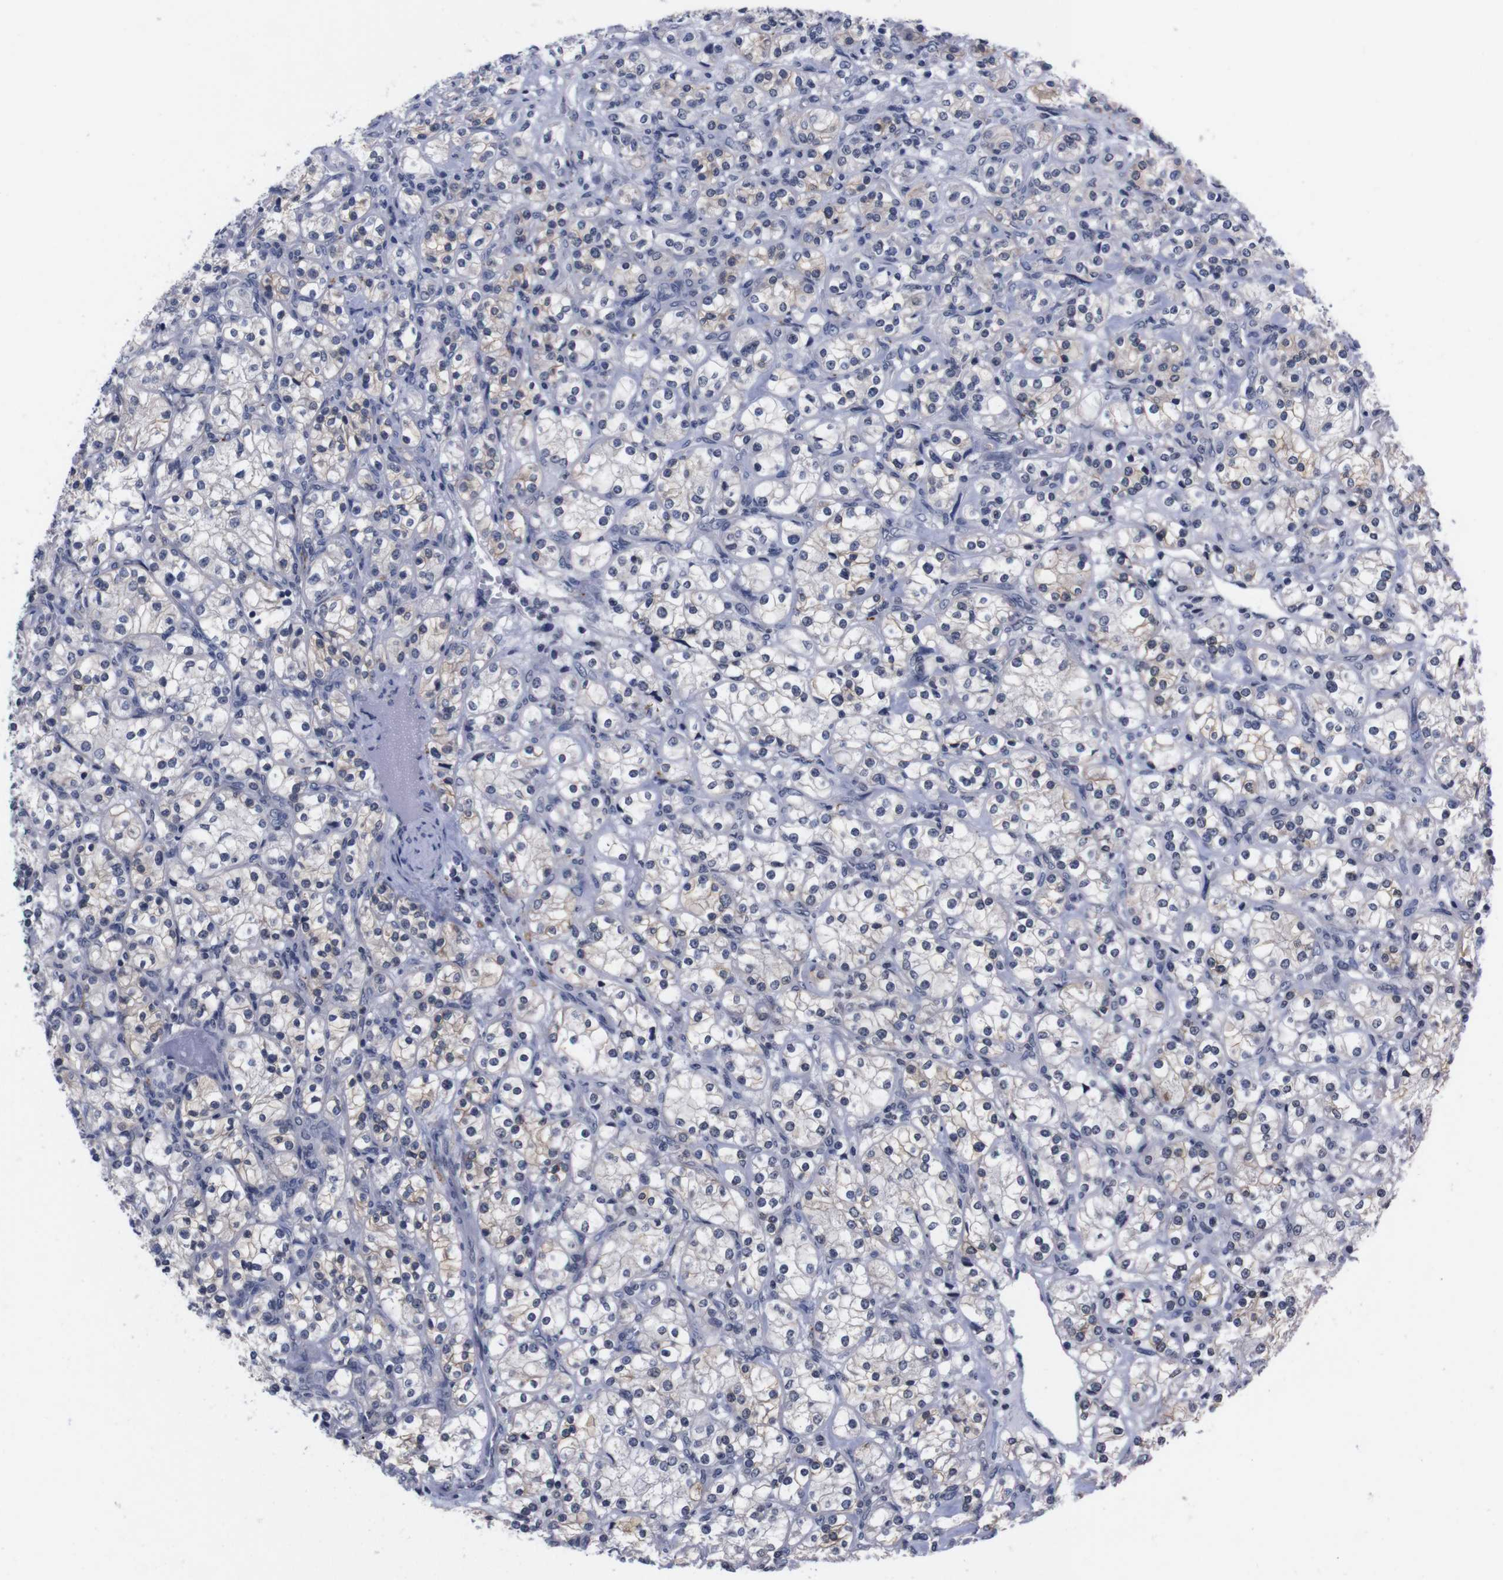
{"staining": {"intensity": "weak", "quantity": "<25%", "location": "cytoplasmic/membranous"}, "tissue": "renal cancer", "cell_type": "Tumor cells", "image_type": "cancer", "snomed": [{"axis": "morphology", "description": "Adenocarcinoma, NOS"}, {"axis": "topography", "description": "Kidney"}], "caption": "An immunohistochemistry micrograph of renal cancer is shown. There is no staining in tumor cells of renal cancer. Brightfield microscopy of IHC stained with DAB (brown) and hematoxylin (blue), captured at high magnification.", "gene": "TNFRSF21", "patient": {"sex": "male", "age": 77}}